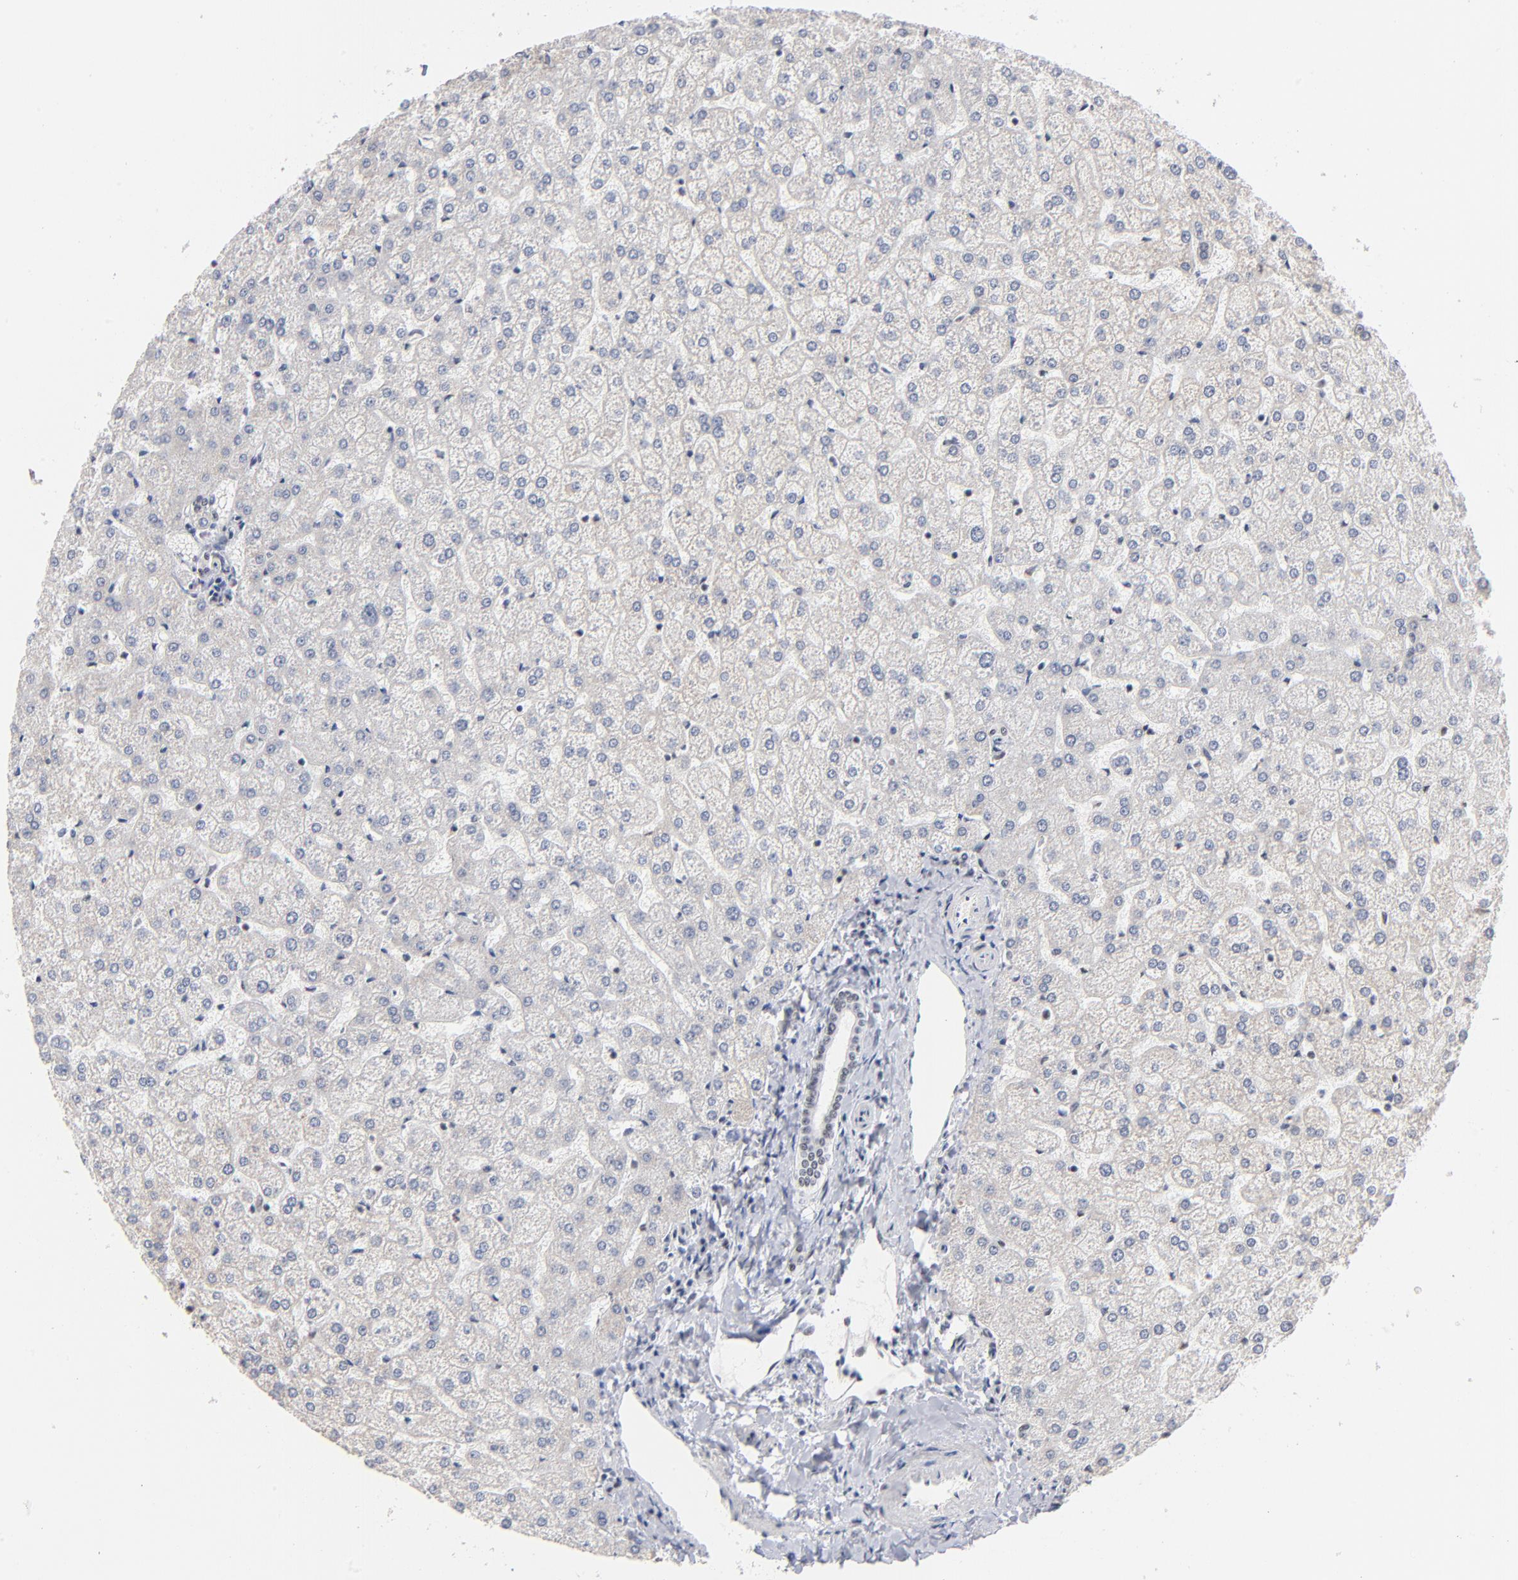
{"staining": {"intensity": "negative", "quantity": "none", "location": "none"}, "tissue": "liver", "cell_type": "Cholangiocytes", "image_type": "normal", "snomed": [{"axis": "morphology", "description": "Normal tissue, NOS"}, {"axis": "topography", "description": "Liver"}], "caption": "Immunohistochemistry histopathology image of normal liver stained for a protein (brown), which demonstrates no expression in cholangiocytes.", "gene": "ZNF143", "patient": {"sex": "female", "age": 32}}